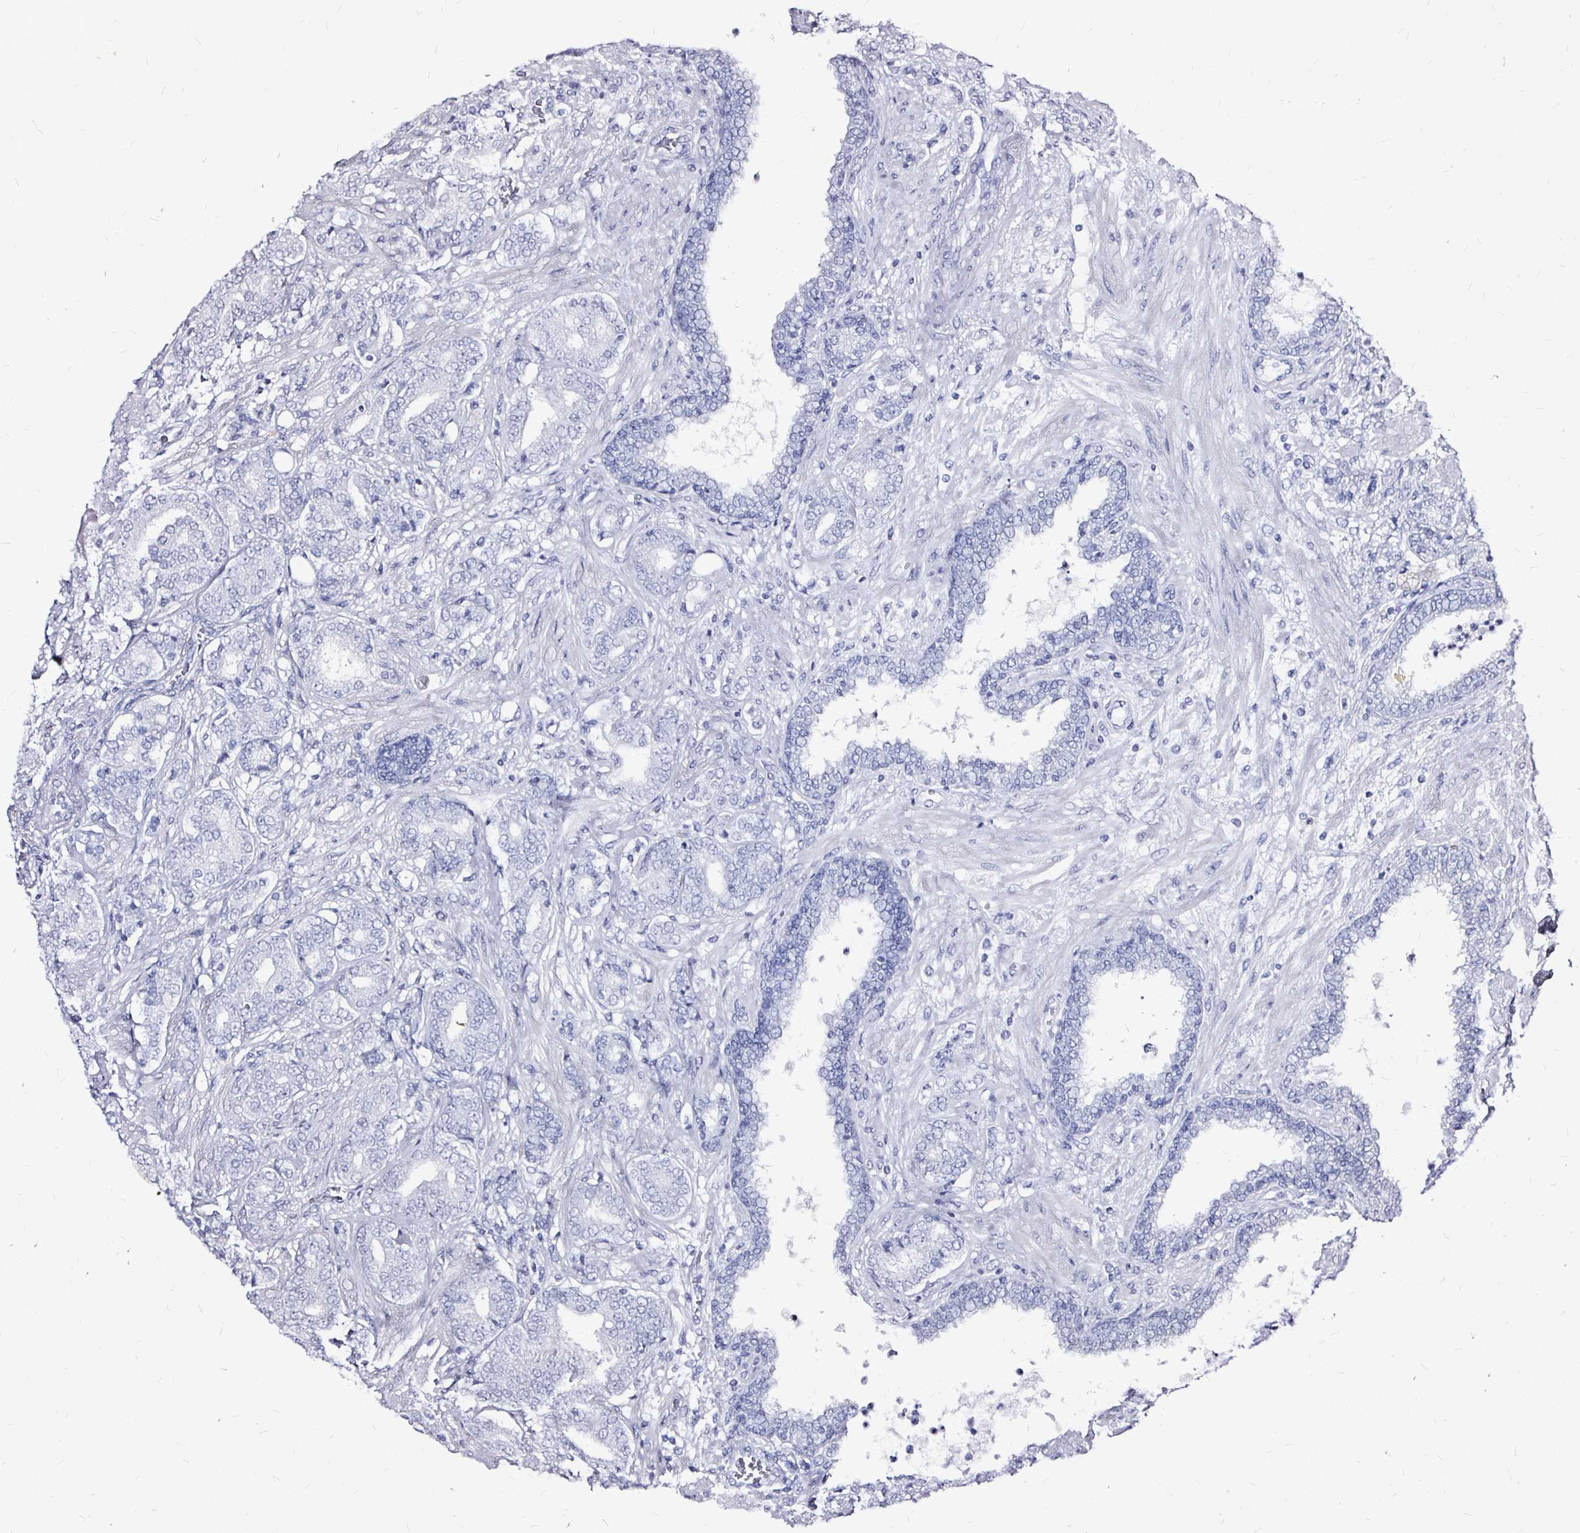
{"staining": {"intensity": "negative", "quantity": "none", "location": "none"}, "tissue": "prostate cancer", "cell_type": "Tumor cells", "image_type": "cancer", "snomed": [{"axis": "morphology", "description": "Adenocarcinoma, High grade"}, {"axis": "topography", "description": "Prostate"}], "caption": "There is no significant positivity in tumor cells of prostate cancer.", "gene": "LUZP4", "patient": {"sex": "male", "age": 62}}